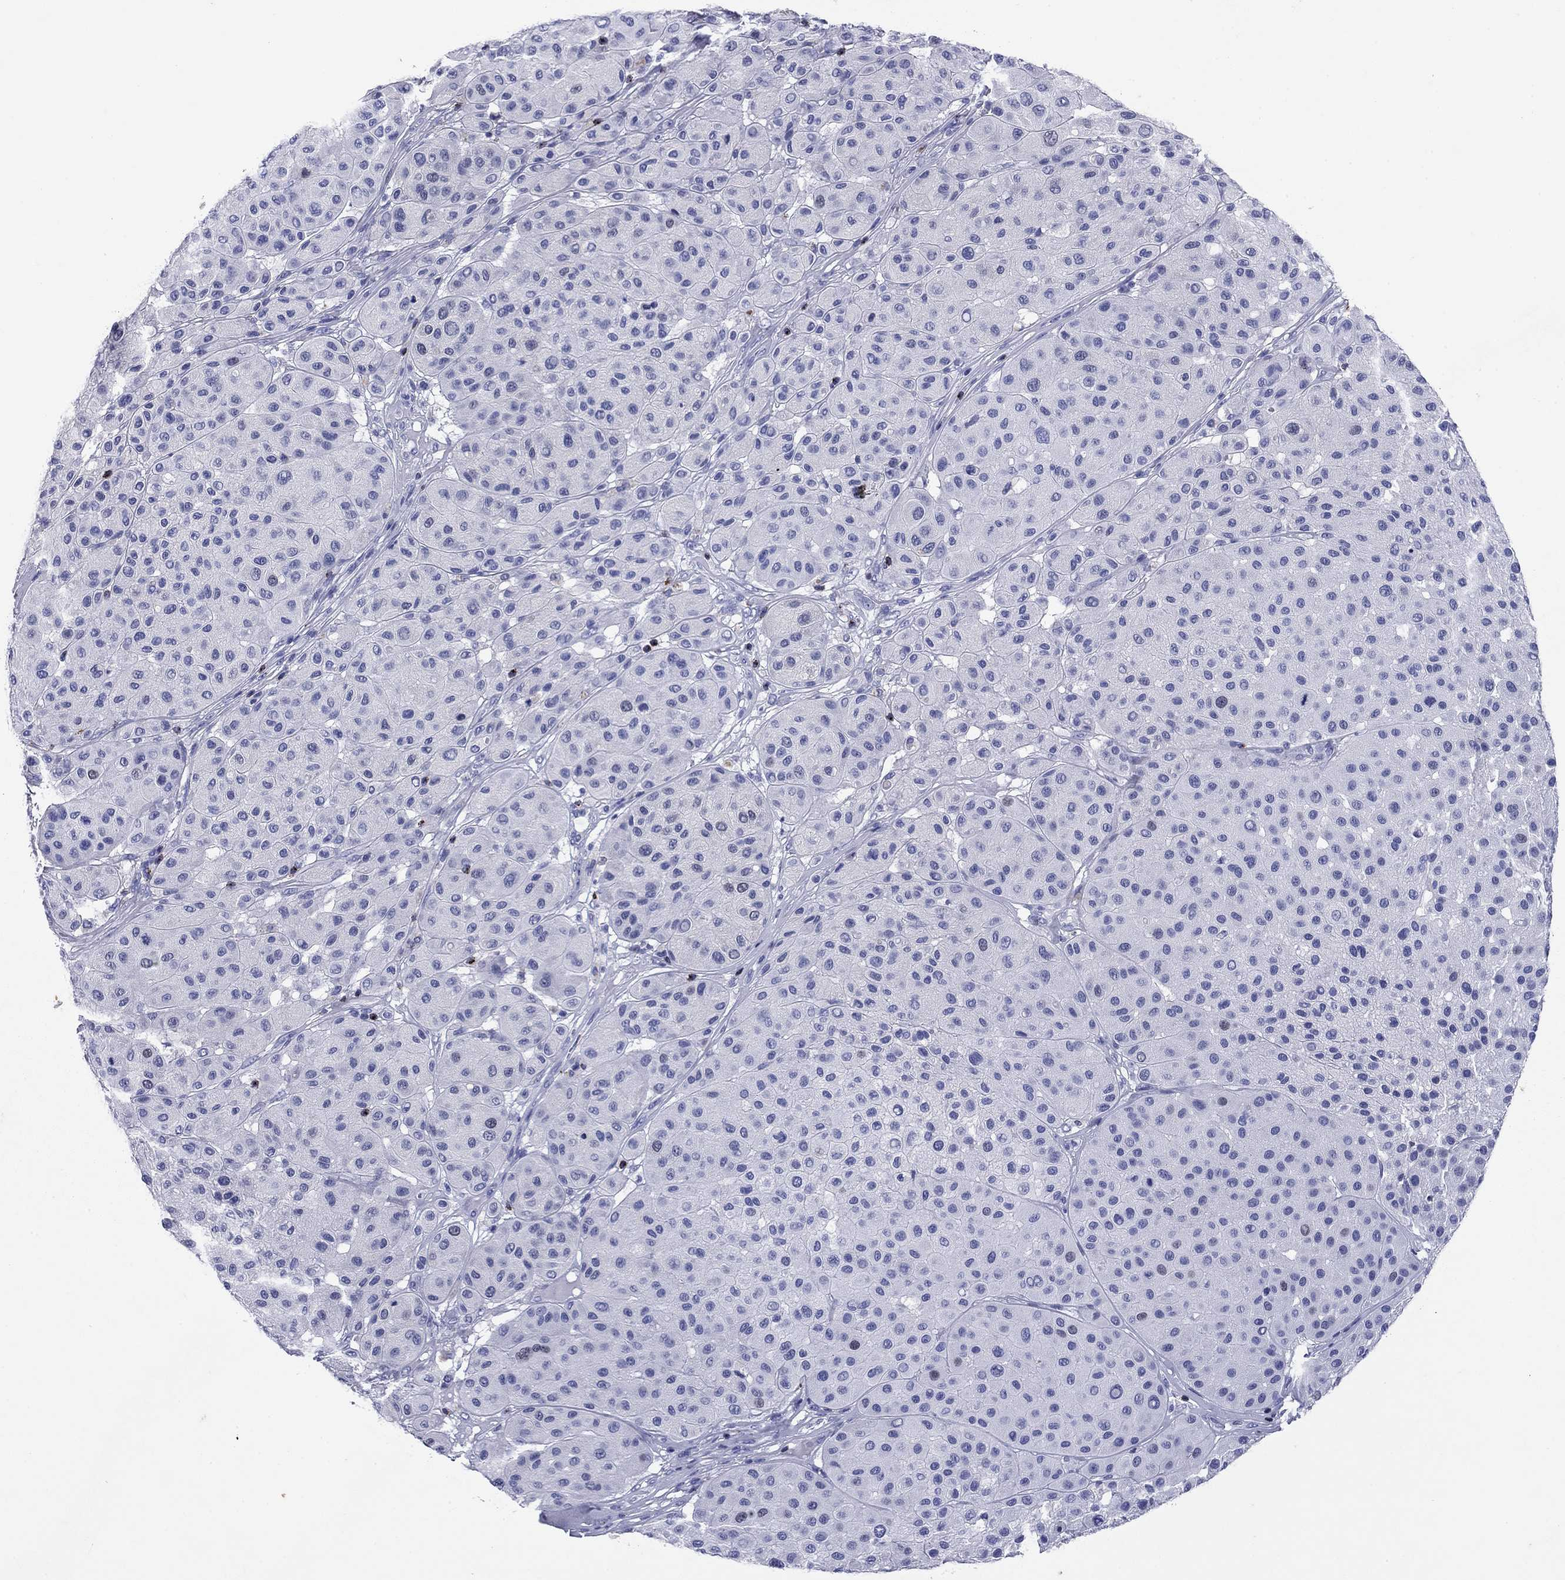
{"staining": {"intensity": "negative", "quantity": "none", "location": "none"}, "tissue": "melanoma", "cell_type": "Tumor cells", "image_type": "cancer", "snomed": [{"axis": "morphology", "description": "Malignant melanoma, Metastatic site"}, {"axis": "topography", "description": "Smooth muscle"}], "caption": "Immunohistochemistry (IHC) image of neoplastic tissue: human melanoma stained with DAB (3,3'-diaminobenzidine) displays no significant protein expression in tumor cells.", "gene": "GZMK", "patient": {"sex": "male", "age": 41}}